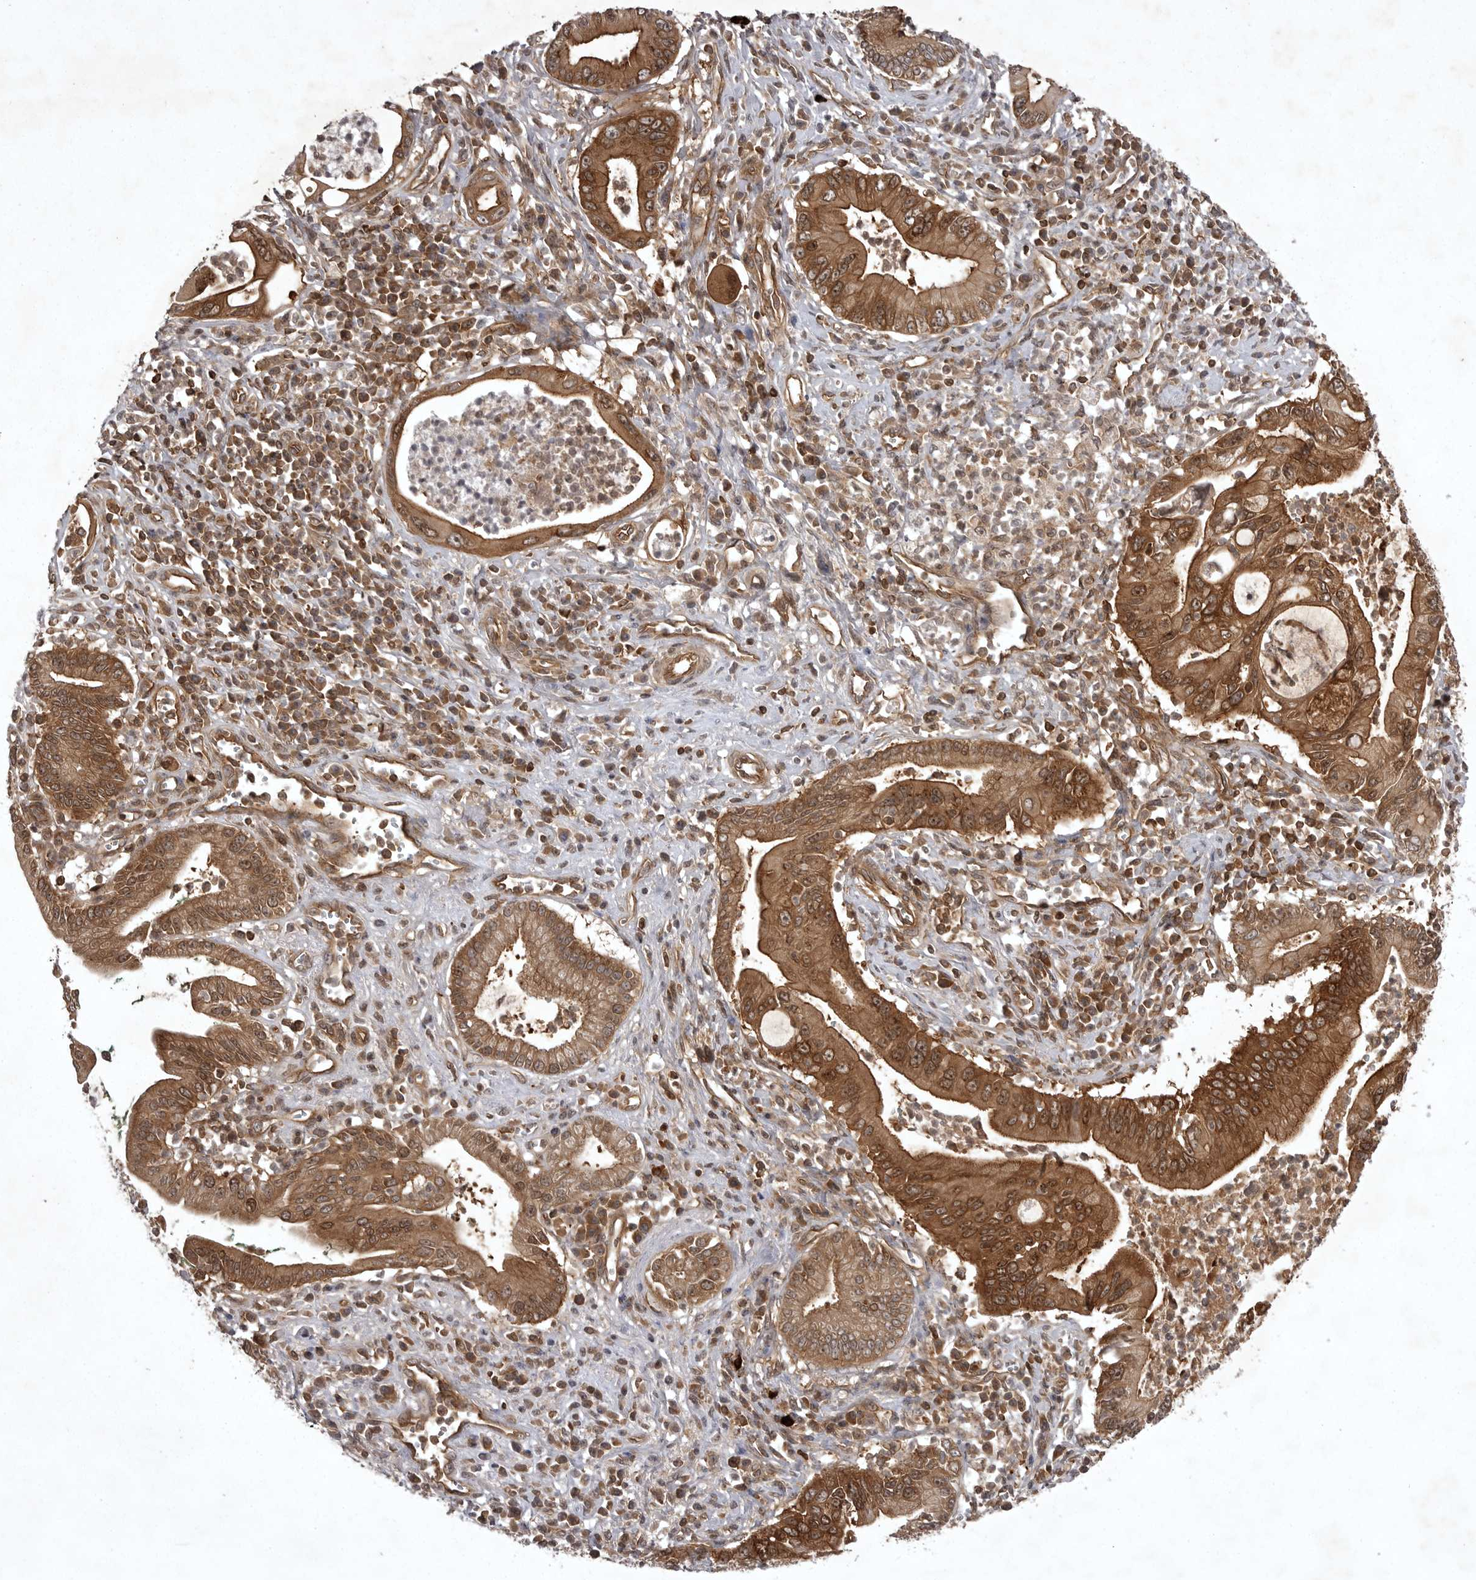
{"staining": {"intensity": "strong", "quantity": ">75%", "location": "cytoplasmic/membranous,nuclear"}, "tissue": "pancreatic cancer", "cell_type": "Tumor cells", "image_type": "cancer", "snomed": [{"axis": "morphology", "description": "Adenocarcinoma, NOS"}, {"axis": "topography", "description": "Pancreas"}], "caption": "Tumor cells reveal strong cytoplasmic/membranous and nuclear positivity in approximately >75% of cells in pancreatic cancer. (DAB IHC with brightfield microscopy, high magnification).", "gene": "STK24", "patient": {"sex": "male", "age": 78}}